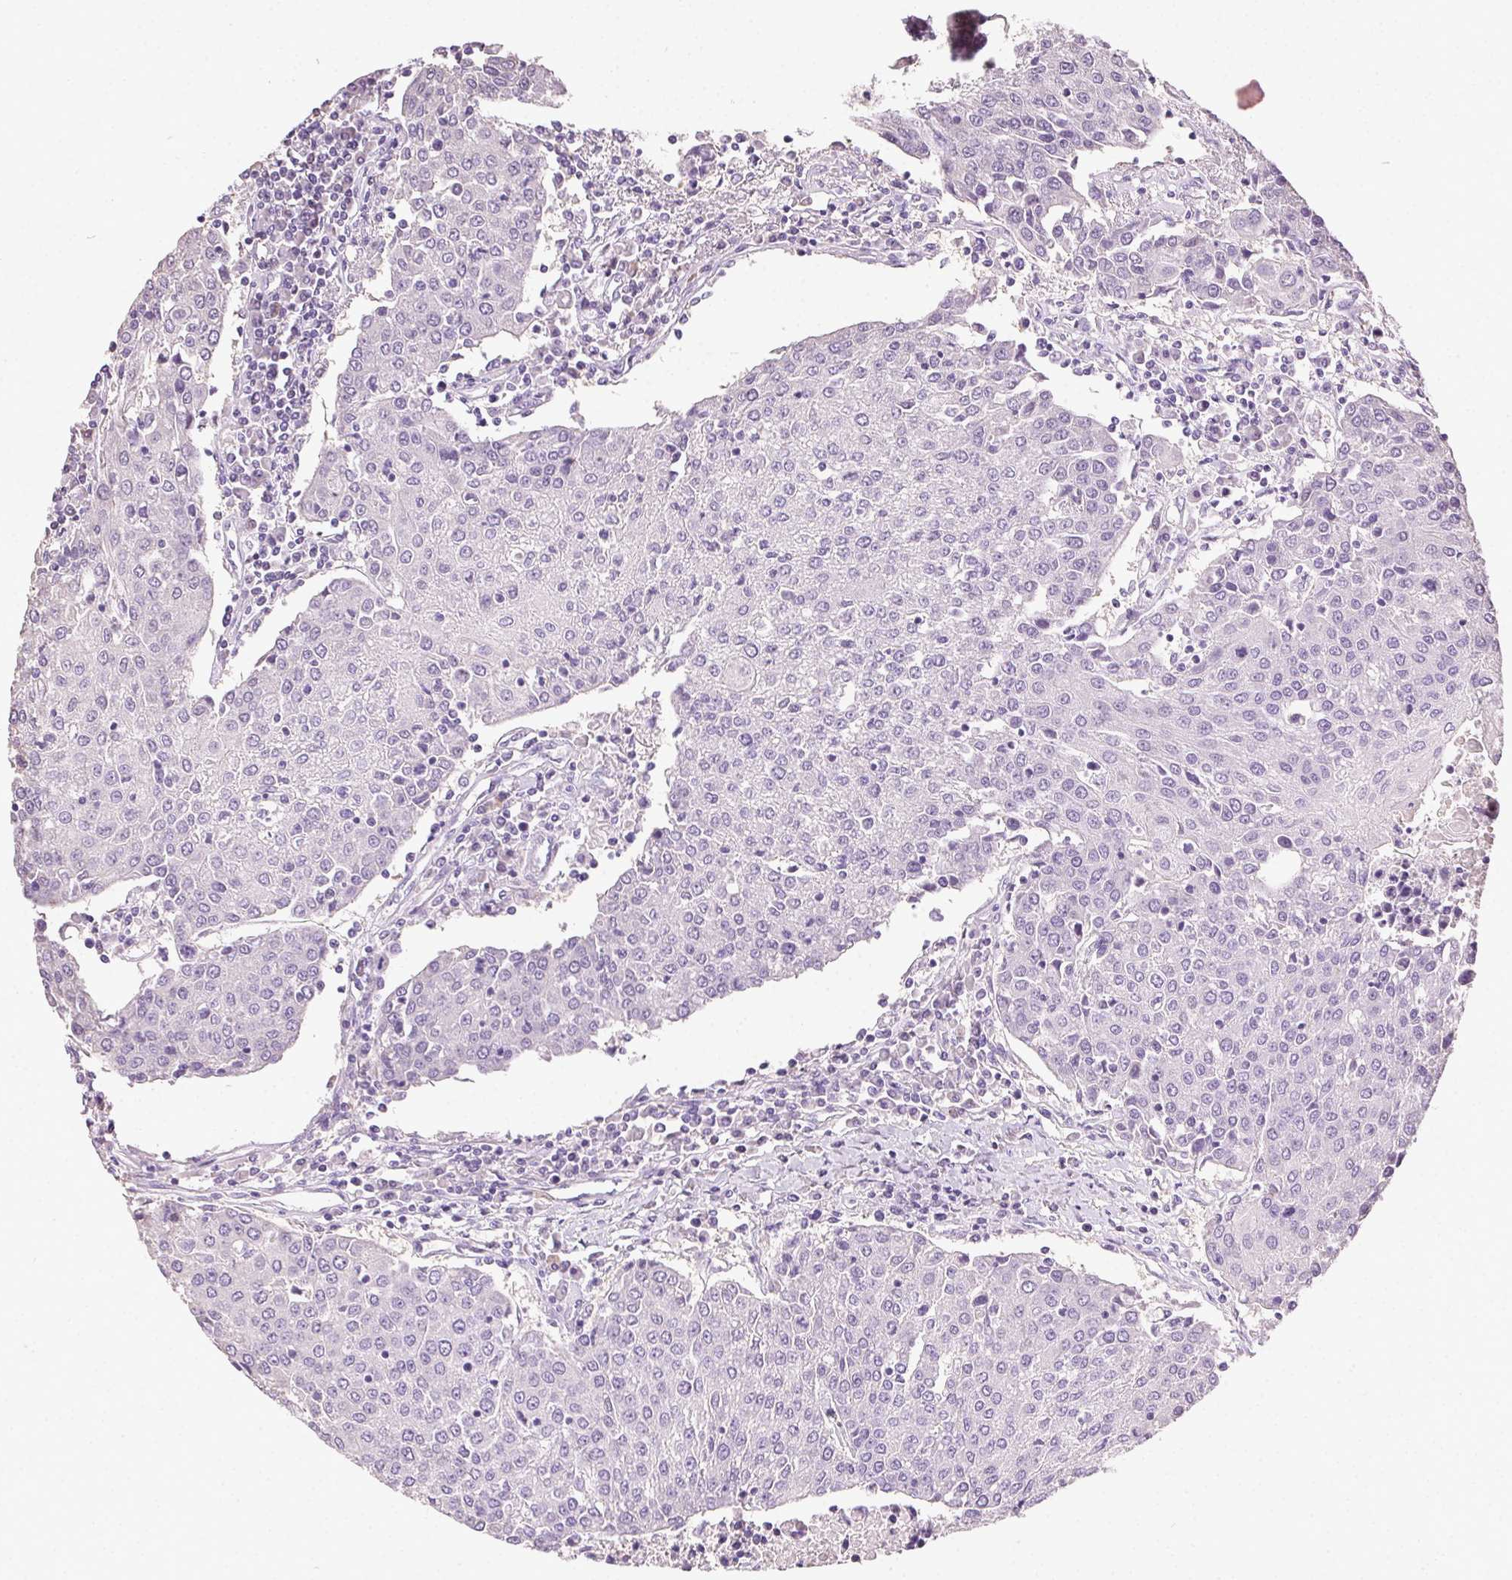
{"staining": {"intensity": "negative", "quantity": "none", "location": "none"}, "tissue": "urothelial cancer", "cell_type": "Tumor cells", "image_type": "cancer", "snomed": [{"axis": "morphology", "description": "Urothelial carcinoma, High grade"}, {"axis": "topography", "description": "Urinary bladder"}], "caption": "DAB immunohistochemical staining of human urothelial carcinoma (high-grade) exhibits no significant positivity in tumor cells.", "gene": "SYCE2", "patient": {"sex": "female", "age": 85}}